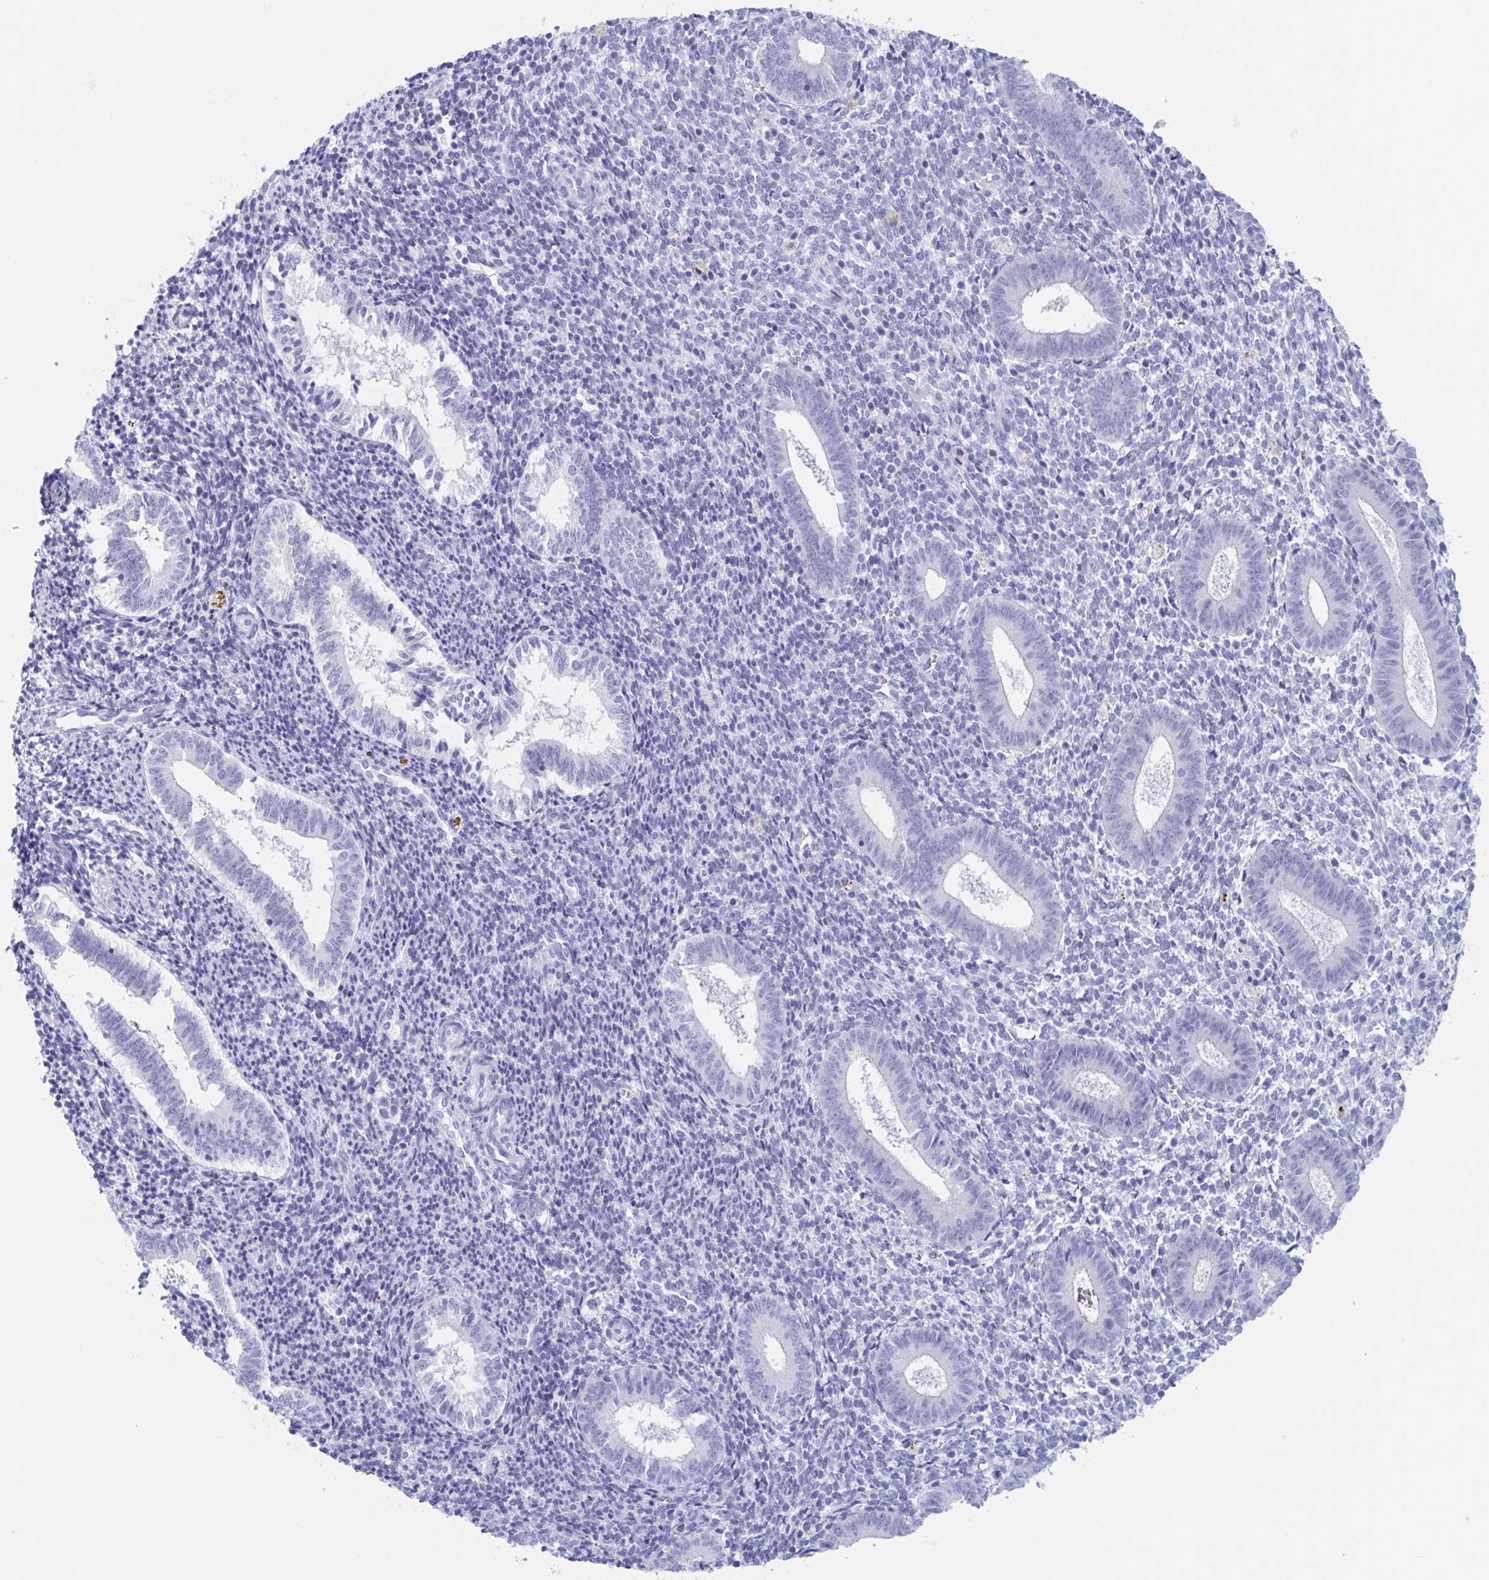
{"staining": {"intensity": "negative", "quantity": "none", "location": "none"}, "tissue": "endometrium", "cell_type": "Cells in endometrial stroma", "image_type": "normal", "snomed": [{"axis": "morphology", "description": "Normal tissue, NOS"}, {"axis": "topography", "description": "Endometrium"}], "caption": "The immunohistochemistry image has no significant staining in cells in endometrial stroma of endometrium. The staining was performed using DAB to visualize the protein expression in brown, while the nuclei were stained in blue with hematoxylin (Magnification: 20x).", "gene": "ZPBP", "patient": {"sex": "female", "age": 25}}